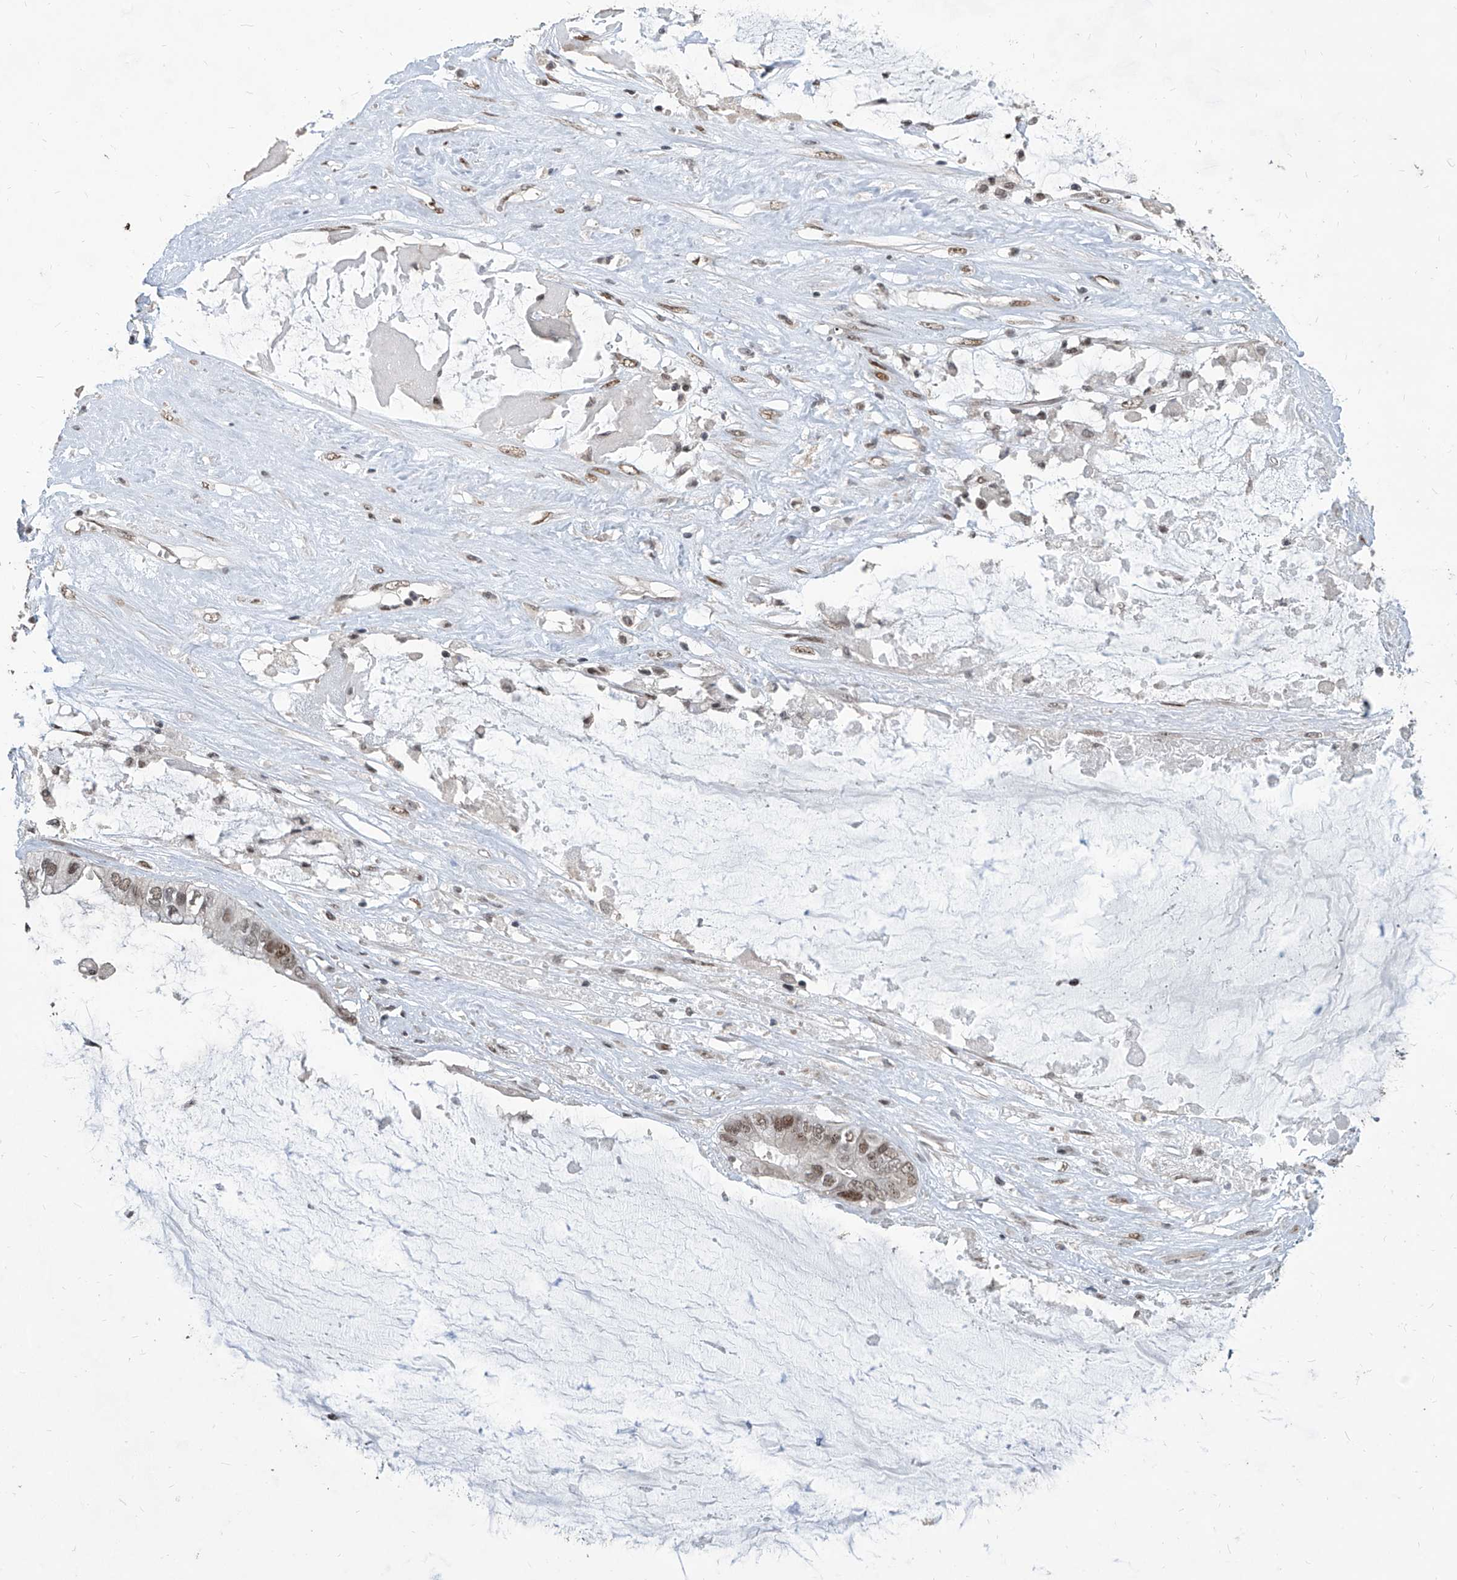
{"staining": {"intensity": "moderate", "quantity": ">75%", "location": "nuclear"}, "tissue": "ovarian cancer", "cell_type": "Tumor cells", "image_type": "cancer", "snomed": [{"axis": "morphology", "description": "Cystadenocarcinoma, mucinous, NOS"}, {"axis": "topography", "description": "Ovary"}], "caption": "Human ovarian cancer stained with a brown dye exhibits moderate nuclear positive staining in approximately >75% of tumor cells.", "gene": "IRF2", "patient": {"sex": "female", "age": 80}}